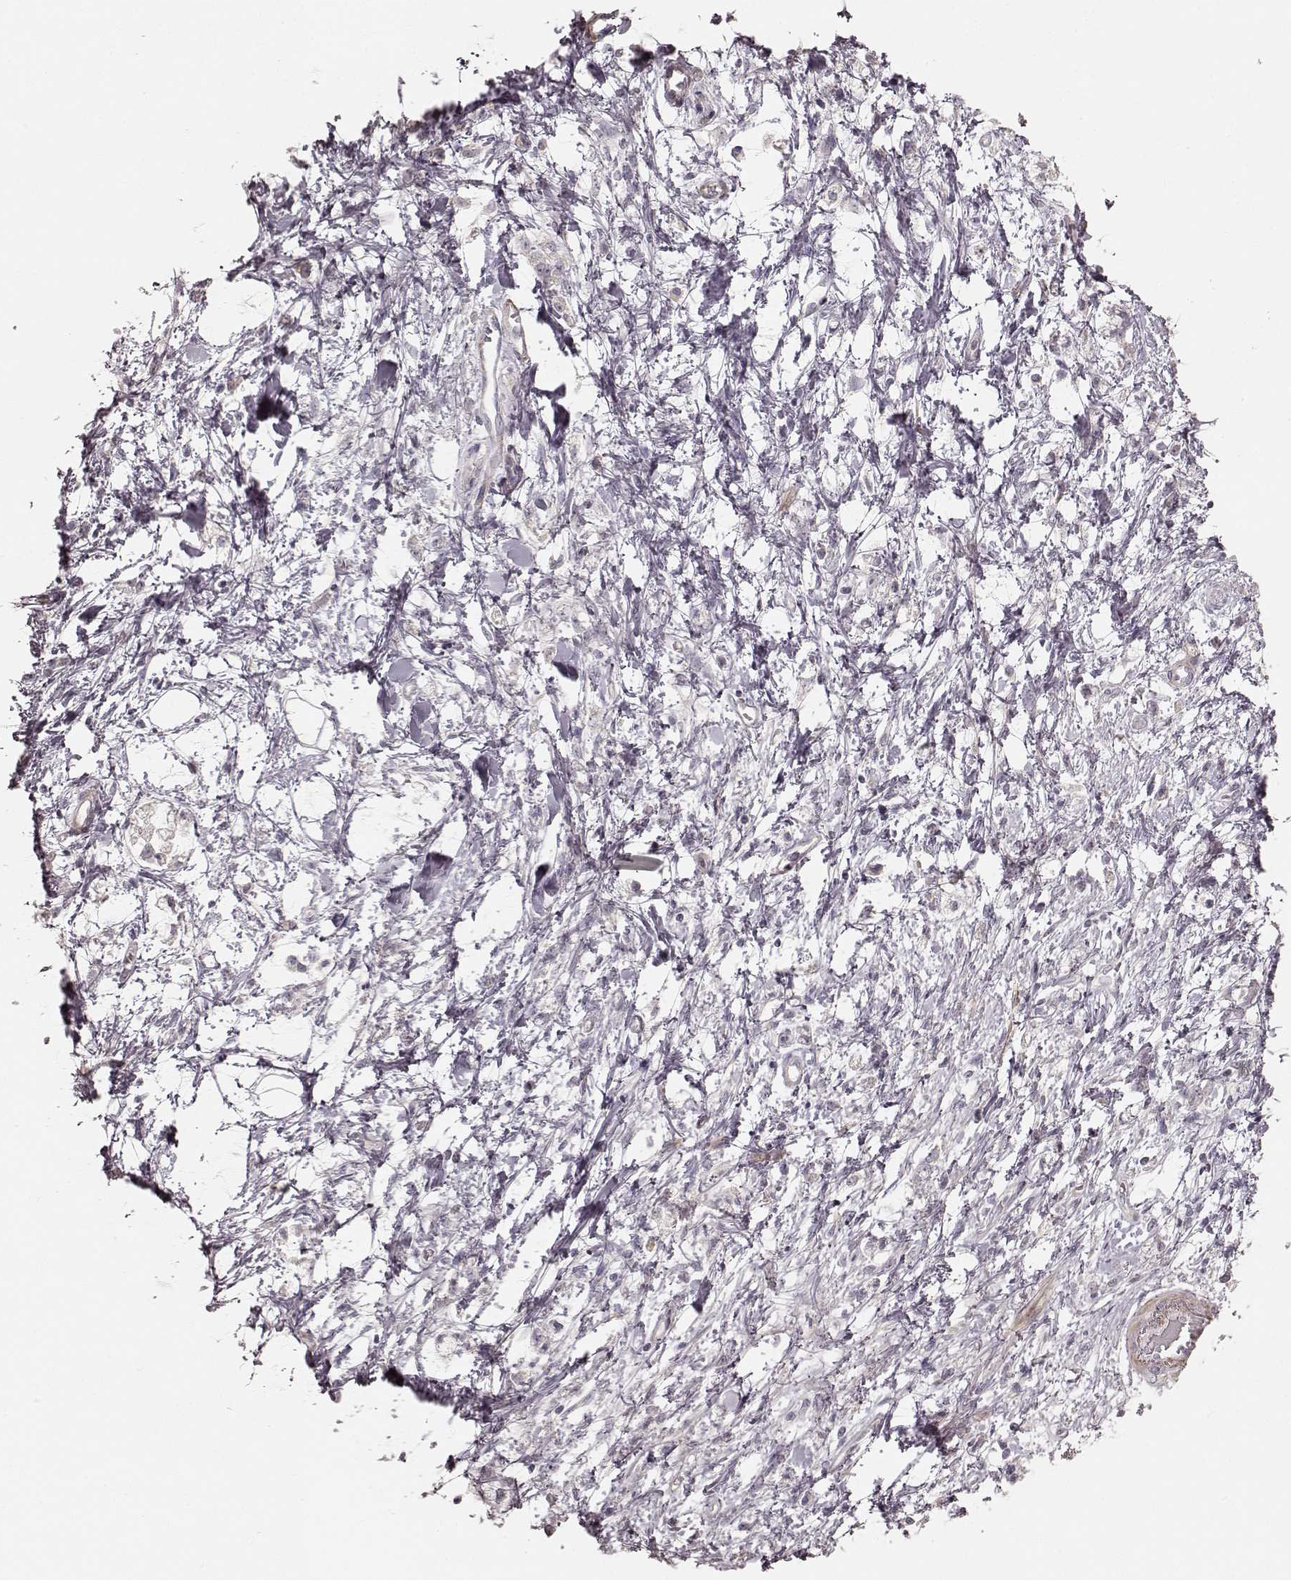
{"staining": {"intensity": "negative", "quantity": "none", "location": "none"}, "tissue": "stomach cancer", "cell_type": "Tumor cells", "image_type": "cancer", "snomed": [{"axis": "morphology", "description": "Adenocarcinoma, NOS"}, {"axis": "topography", "description": "Stomach"}], "caption": "Tumor cells are negative for brown protein staining in stomach cancer (adenocarcinoma).", "gene": "KCNJ9", "patient": {"sex": "female", "age": 60}}